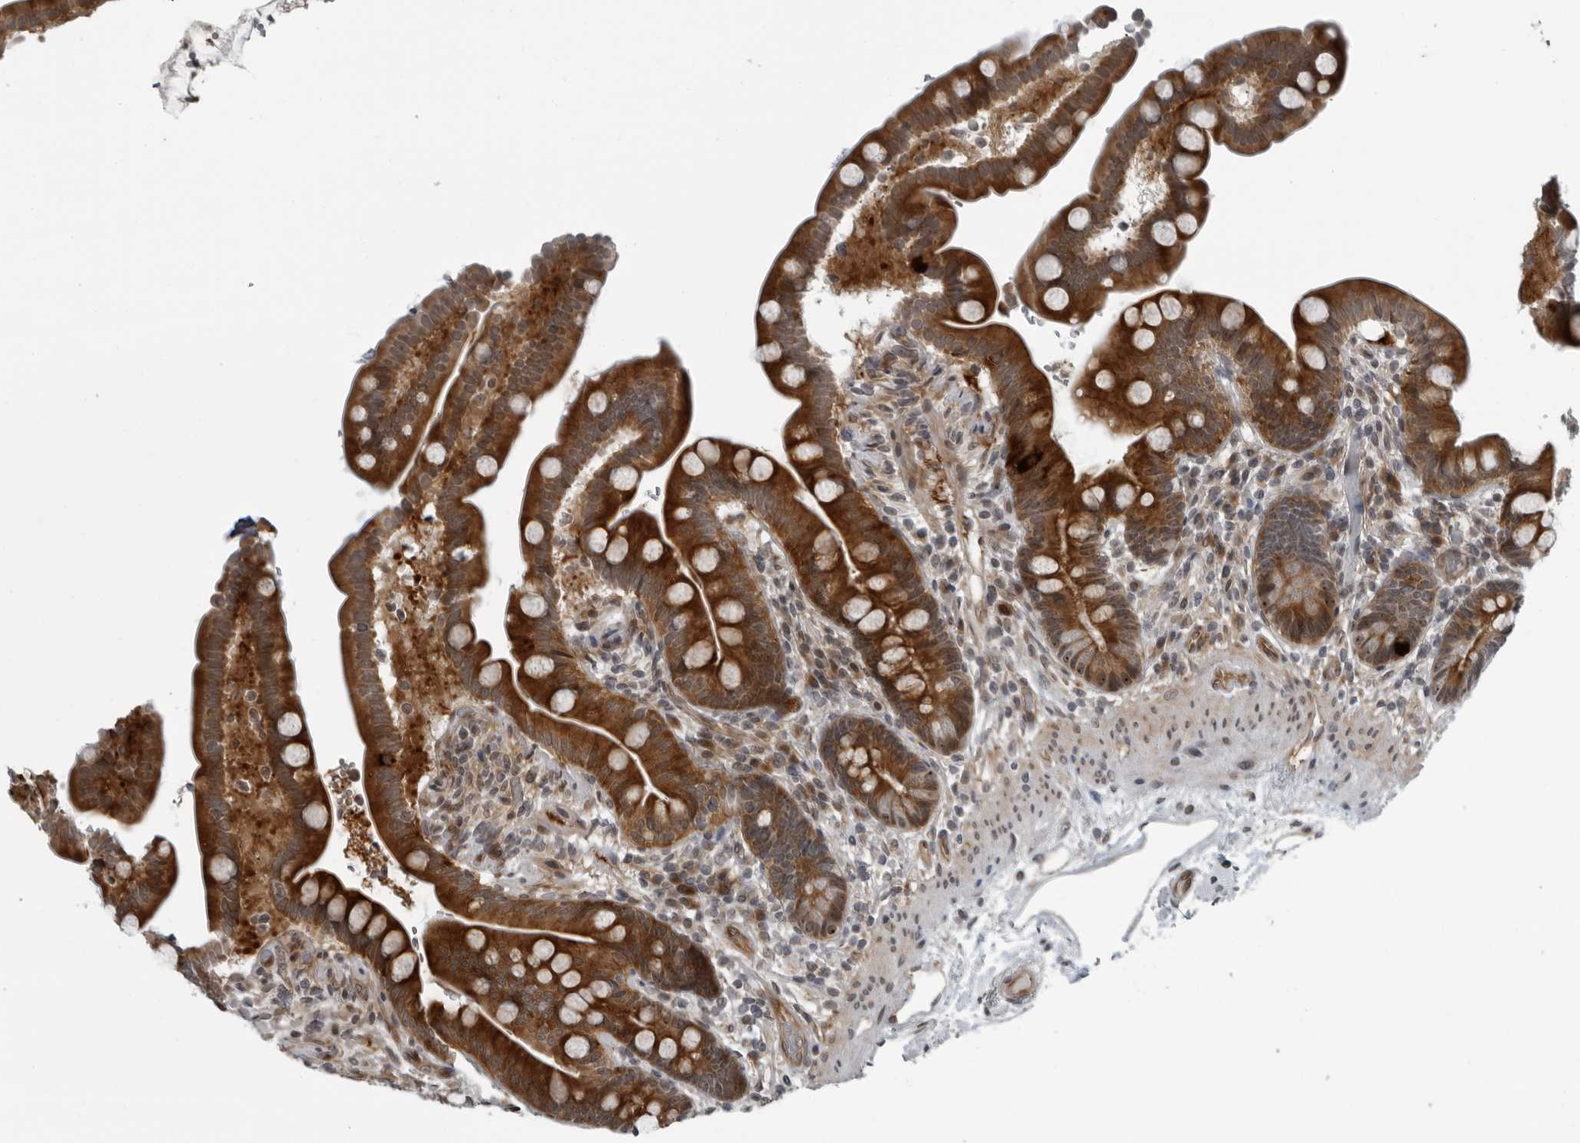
{"staining": {"intensity": "moderate", "quantity": "25%-75%", "location": "cytoplasmic/membranous"}, "tissue": "colon", "cell_type": "Endothelial cells", "image_type": "normal", "snomed": [{"axis": "morphology", "description": "Normal tissue, NOS"}, {"axis": "topography", "description": "Smooth muscle"}, {"axis": "topography", "description": "Colon"}], "caption": "Human colon stained for a protein (brown) reveals moderate cytoplasmic/membranous positive positivity in approximately 25%-75% of endothelial cells.", "gene": "FAM102B", "patient": {"sex": "male", "age": 73}}